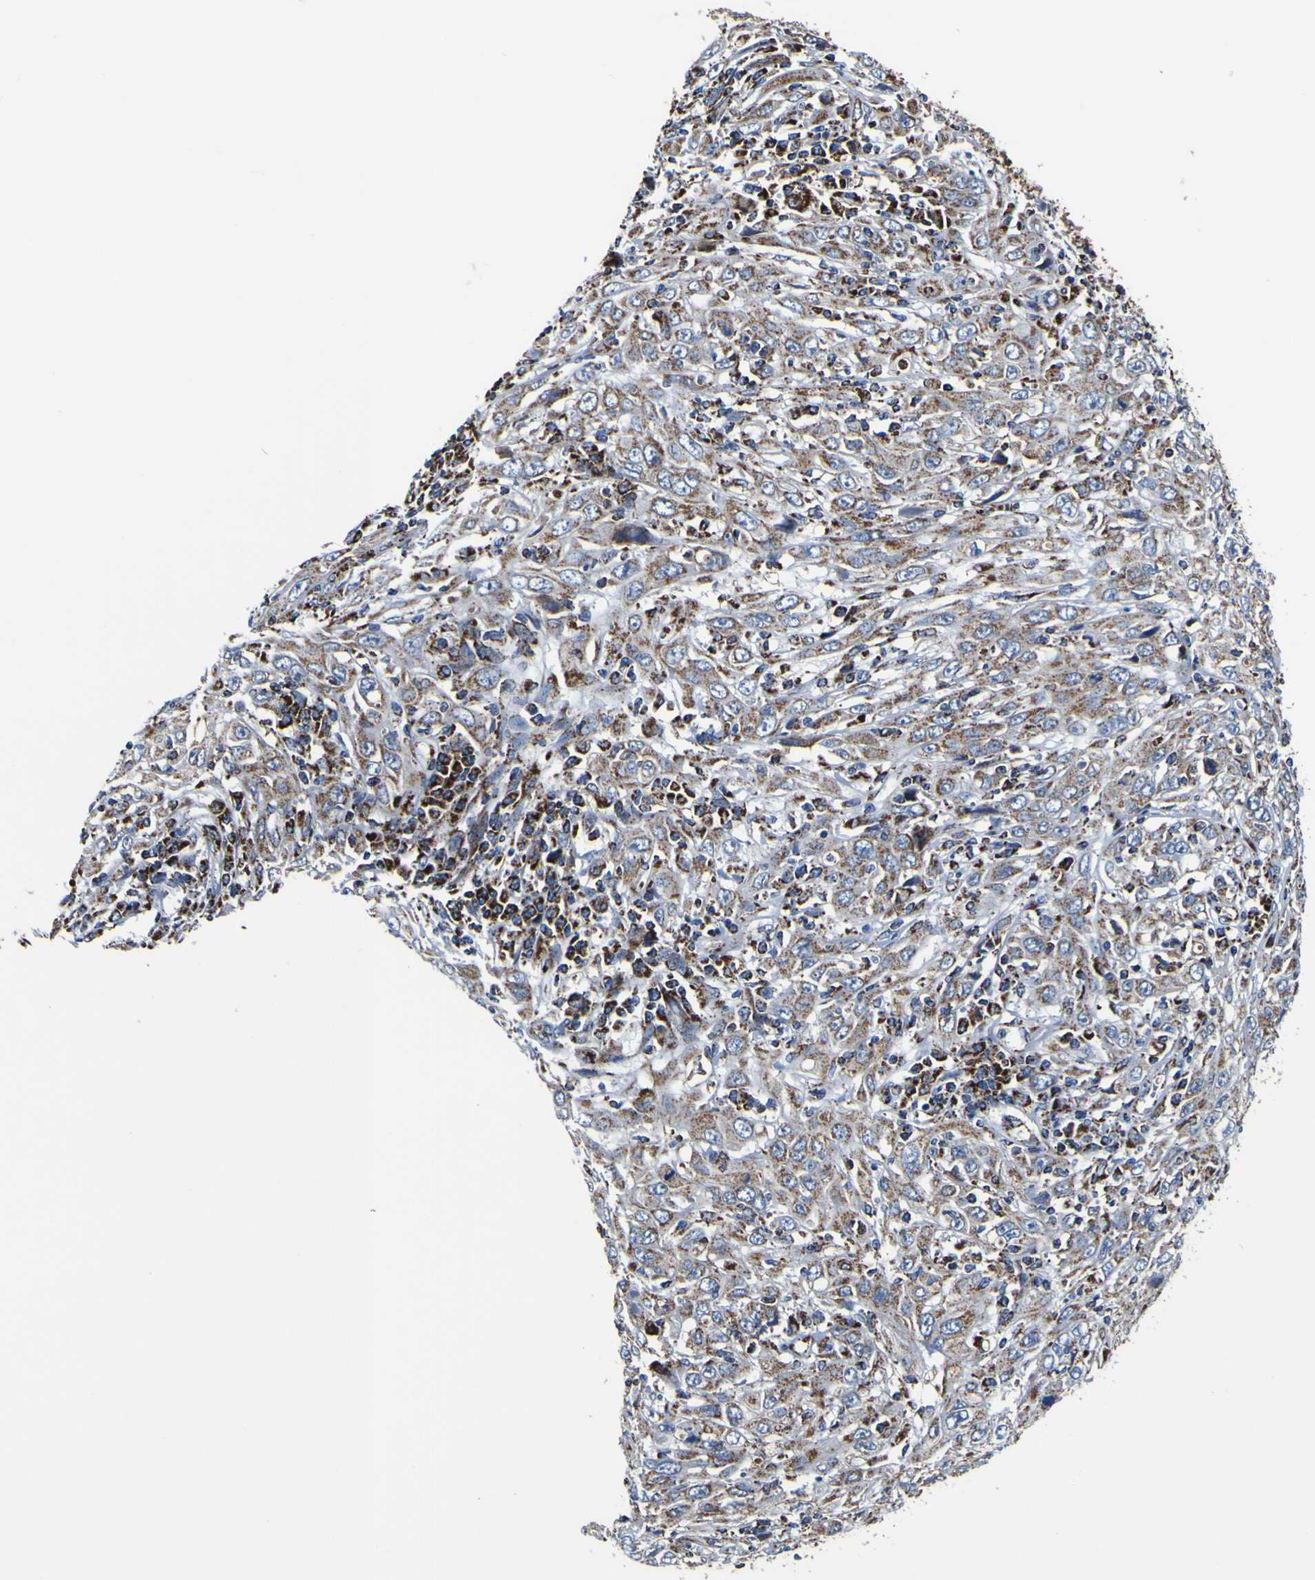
{"staining": {"intensity": "moderate", "quantity": ">75%", "location": "cytoplasmic/membranous"}, "tissue": "cervical cancer", "cell_type": "Tumor cells", "image_type": "cancer", "snomed": [{"axis": "morphology", "description": "Squamous cell carcinoma, NOS"}, {"axis": "topography", "description": "Cervix"}], "caption": "Protein staining reveals moderate cytoplasmic/membranous staining in approximately >75% of tumor cells in cervical cancer.", "gene": "PTRH2", "patient": {"sex": "female", "age": 46}}